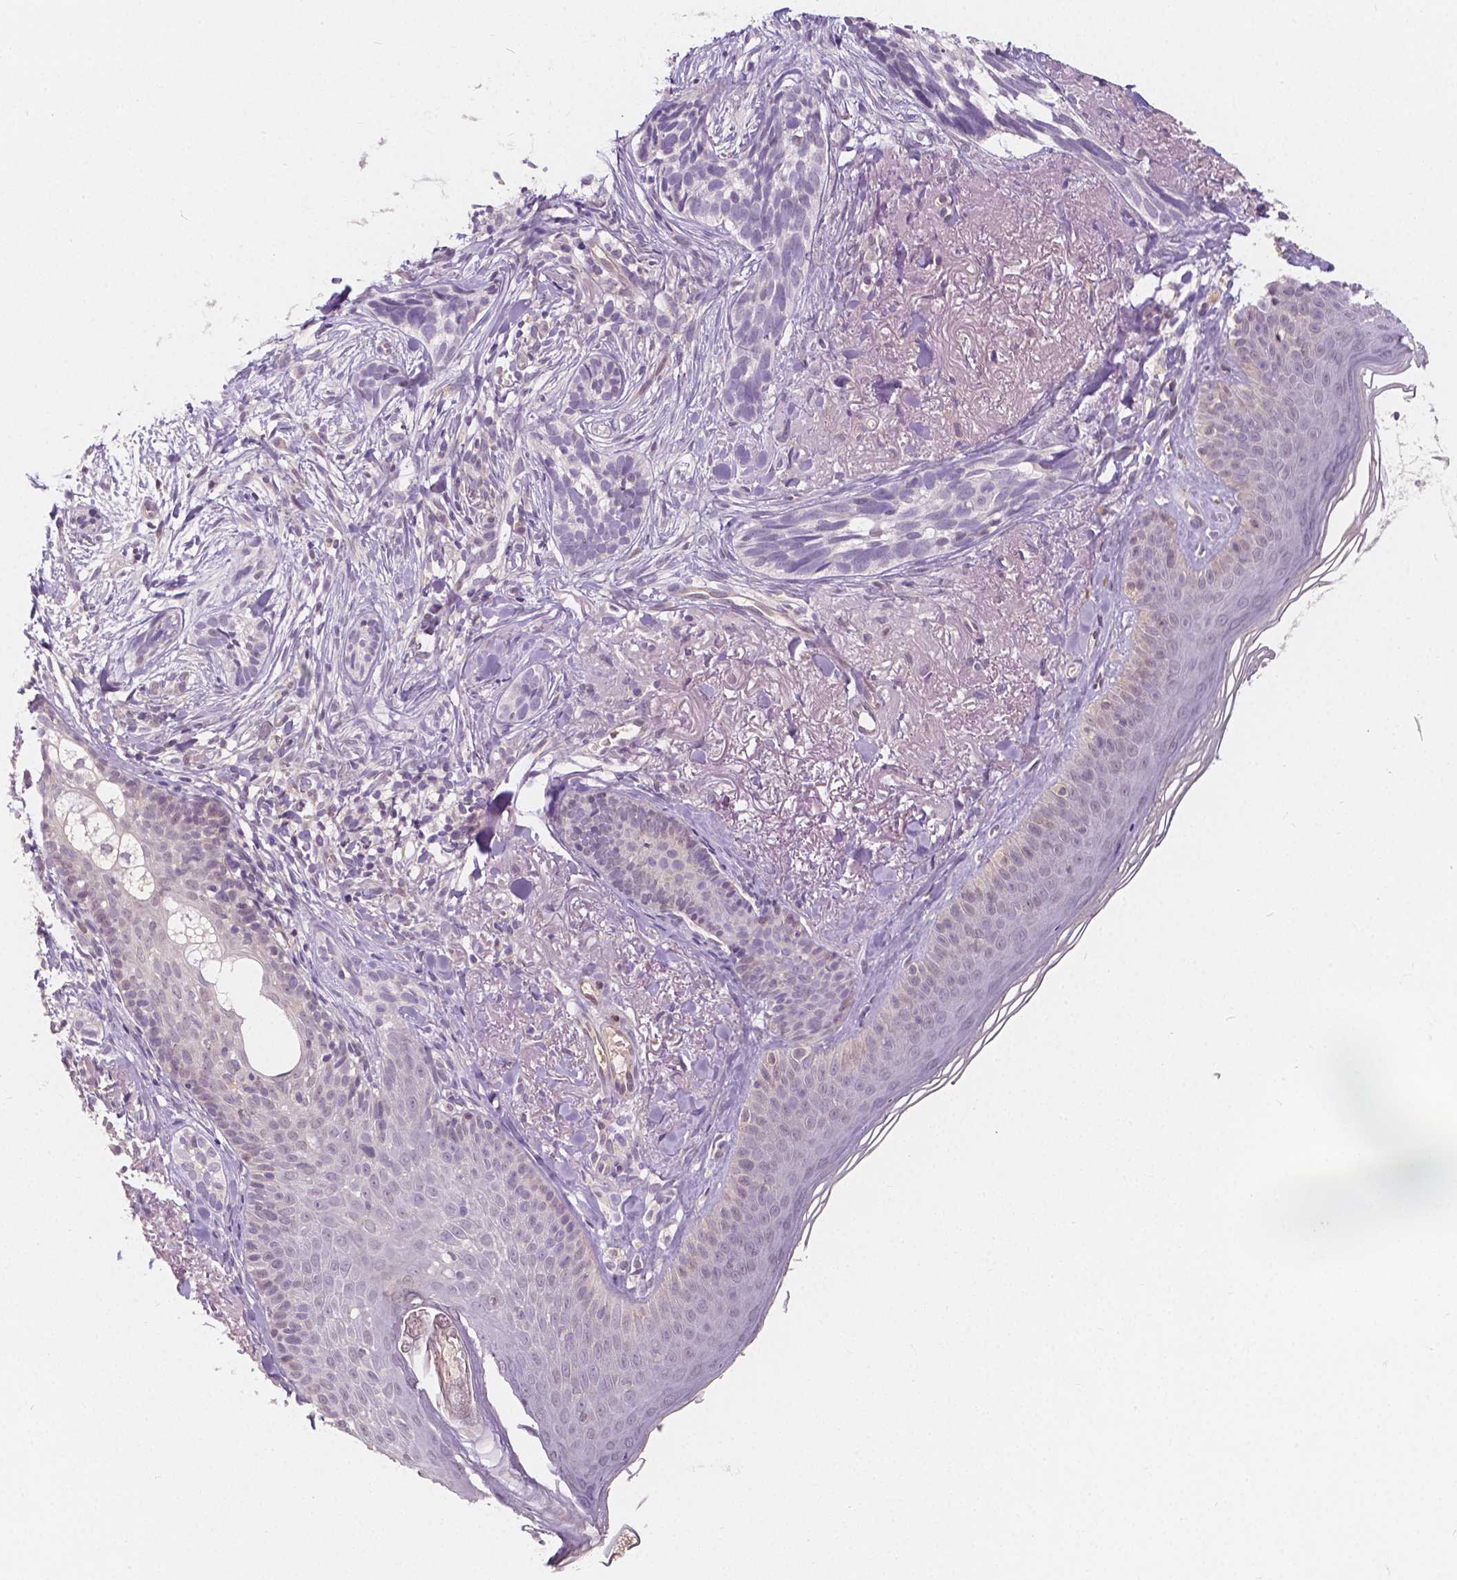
{"staining": {"intensity": "negative", "quantity": "none", "location": "none"}, "tissue": "skin cancer", "cell_type": "Tumor cells", "image_type": "cancer", "snomed": [{"axis": "morphology", "description": "Basal cell carcinoma"}, {"axis": "morphology", "description": "BCC, high aggressive"}, {"axis": "topography", "description": "Skin"}], "caption": "There is no significant positivity in tumor cells of skin cancer. Nuclei are stained in blue.", "gene": "NAPRT", "patient": {"sex": "female", "age": 86}}